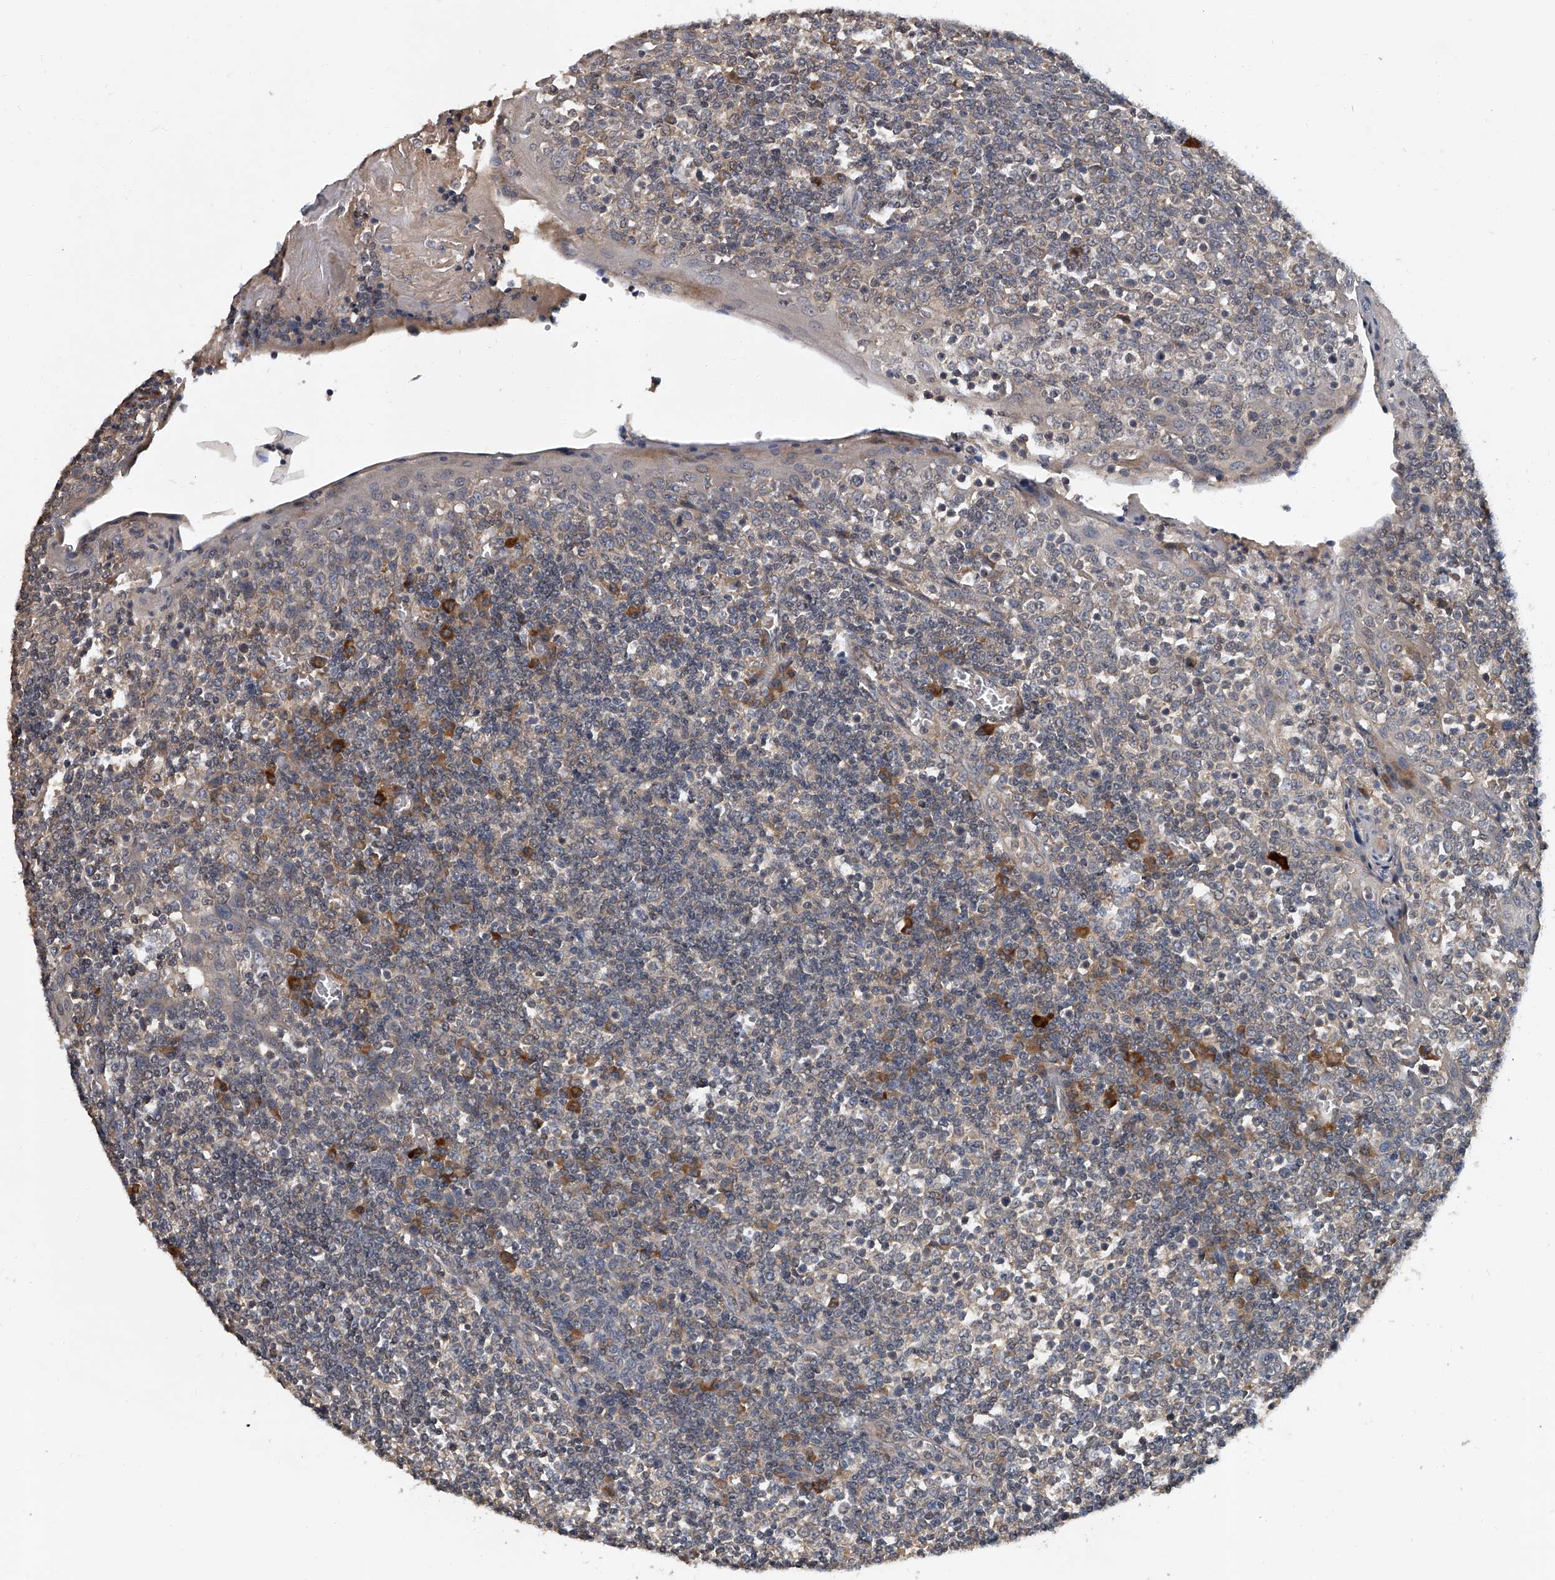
{"staining": {"intensity": "negative", "quantity": "none", "location": "none"}, "tissue": "tonsil", "cell_type": "Germinal center cells", "image_type": "normal", "snomed": [{"axis": "morphology", "description": "Normal tissue, NOS"}, {"axis": "topography", "description": "Tonsil"}], "caption": "Immunohistochemistry (IHC) image of unremarkable tonsil stained for a protein (brown), which displays no staining in germinal center cells.", "gene": "JAG2", "patient": {"sex": "female", "age": 19}}